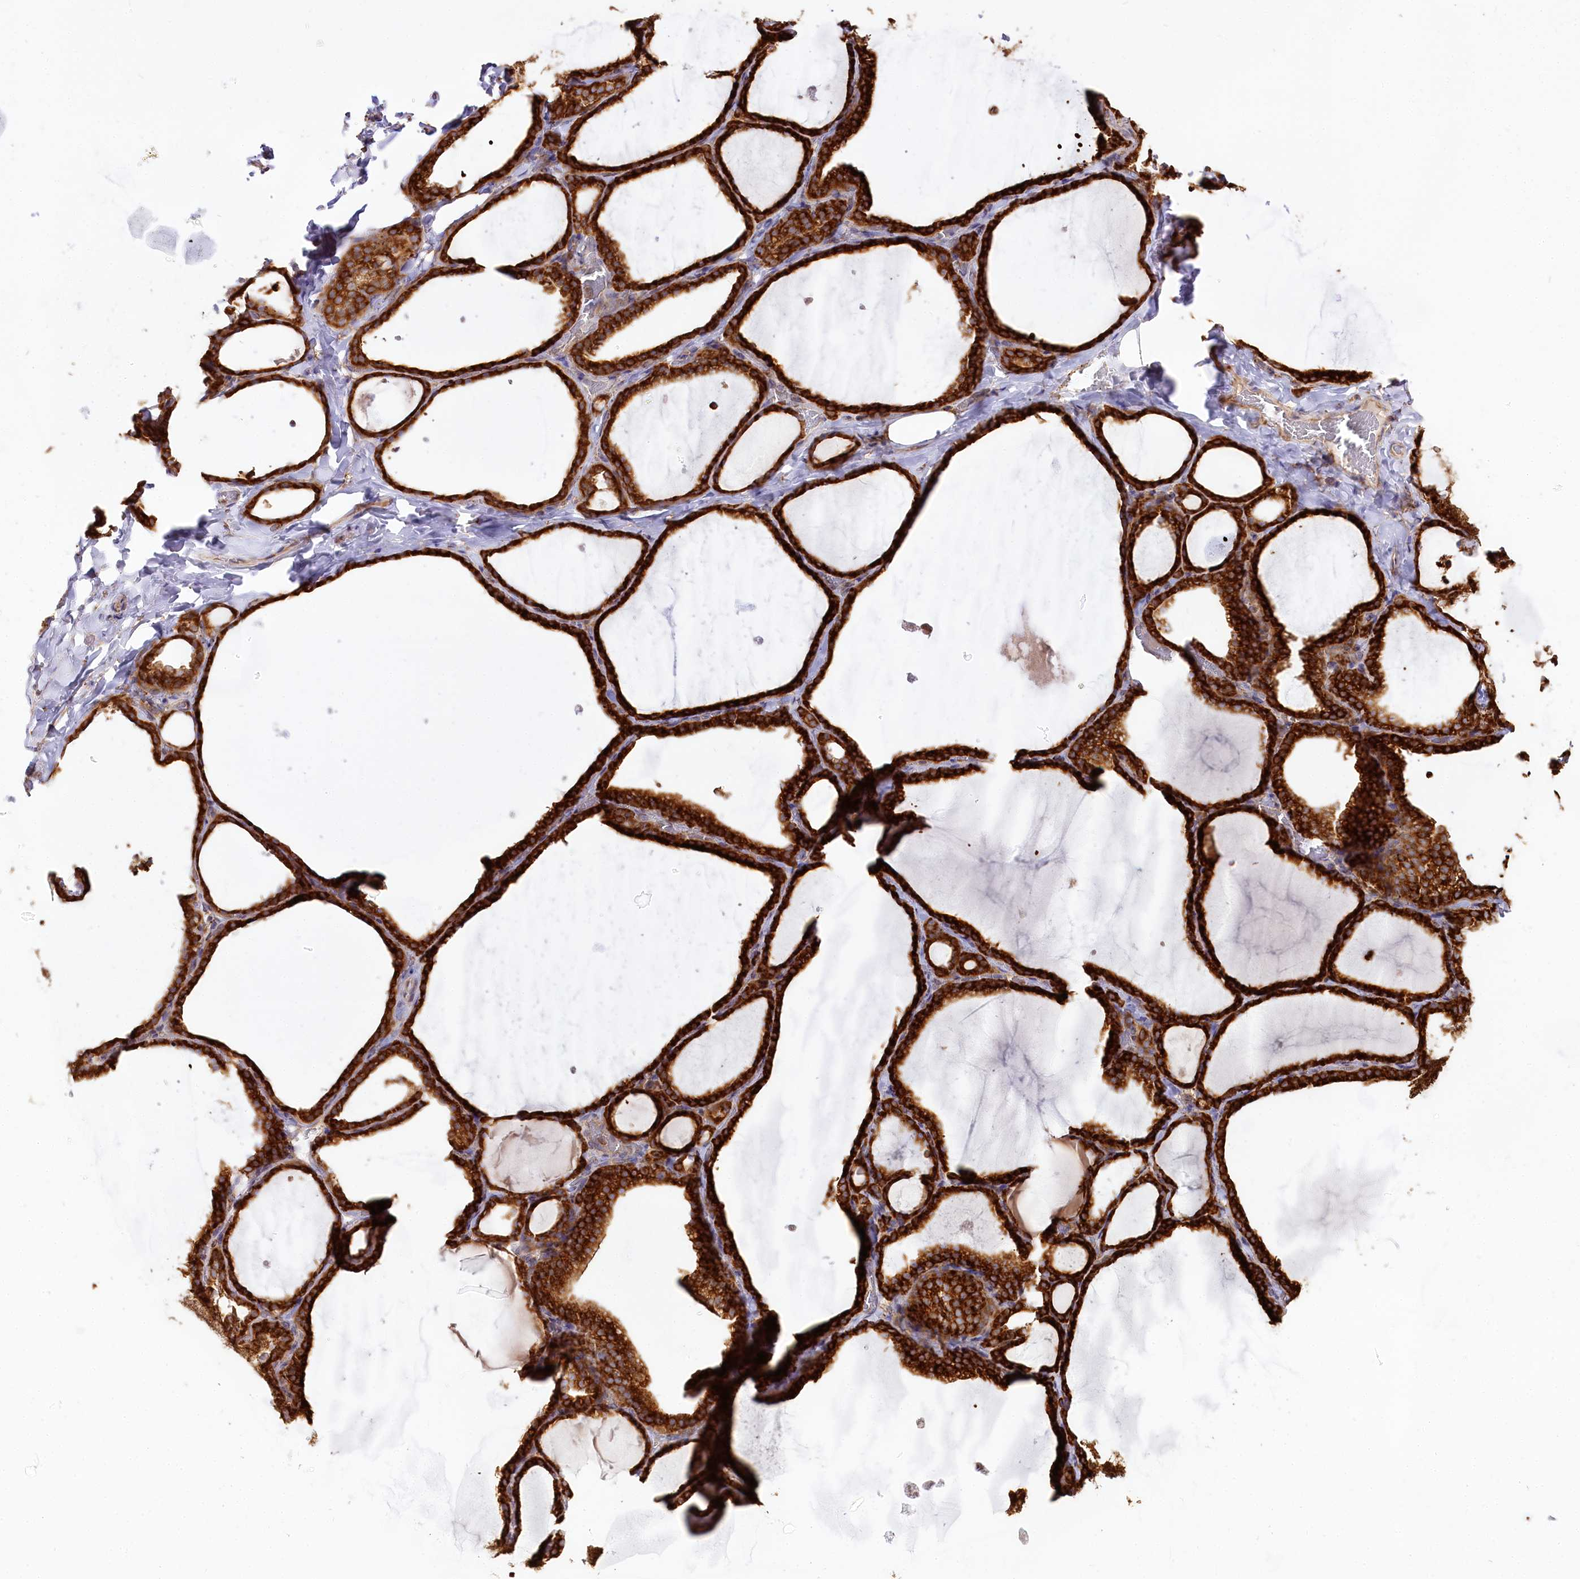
{"staining": {"intensity": "strong", "quantity": ">75%", "location": "cytoplasmic/membranous"}, "tissue": "thyroid gland", "cell_type": "Glandular cells", "image_type": "normal", "snomed": [{"axis": "morphology", "description": "Normal tissue, NOS"}, {"axis": "topography", "description": "Thyroid gland"}], "caption": "Protein analysis of benign thyroid gland reveals strong cytoplasmic/membranous positivity in approximately >75% of glandular cells.", "gene": "CNPY2", "patient": {"sex": "female", "age": 22}}